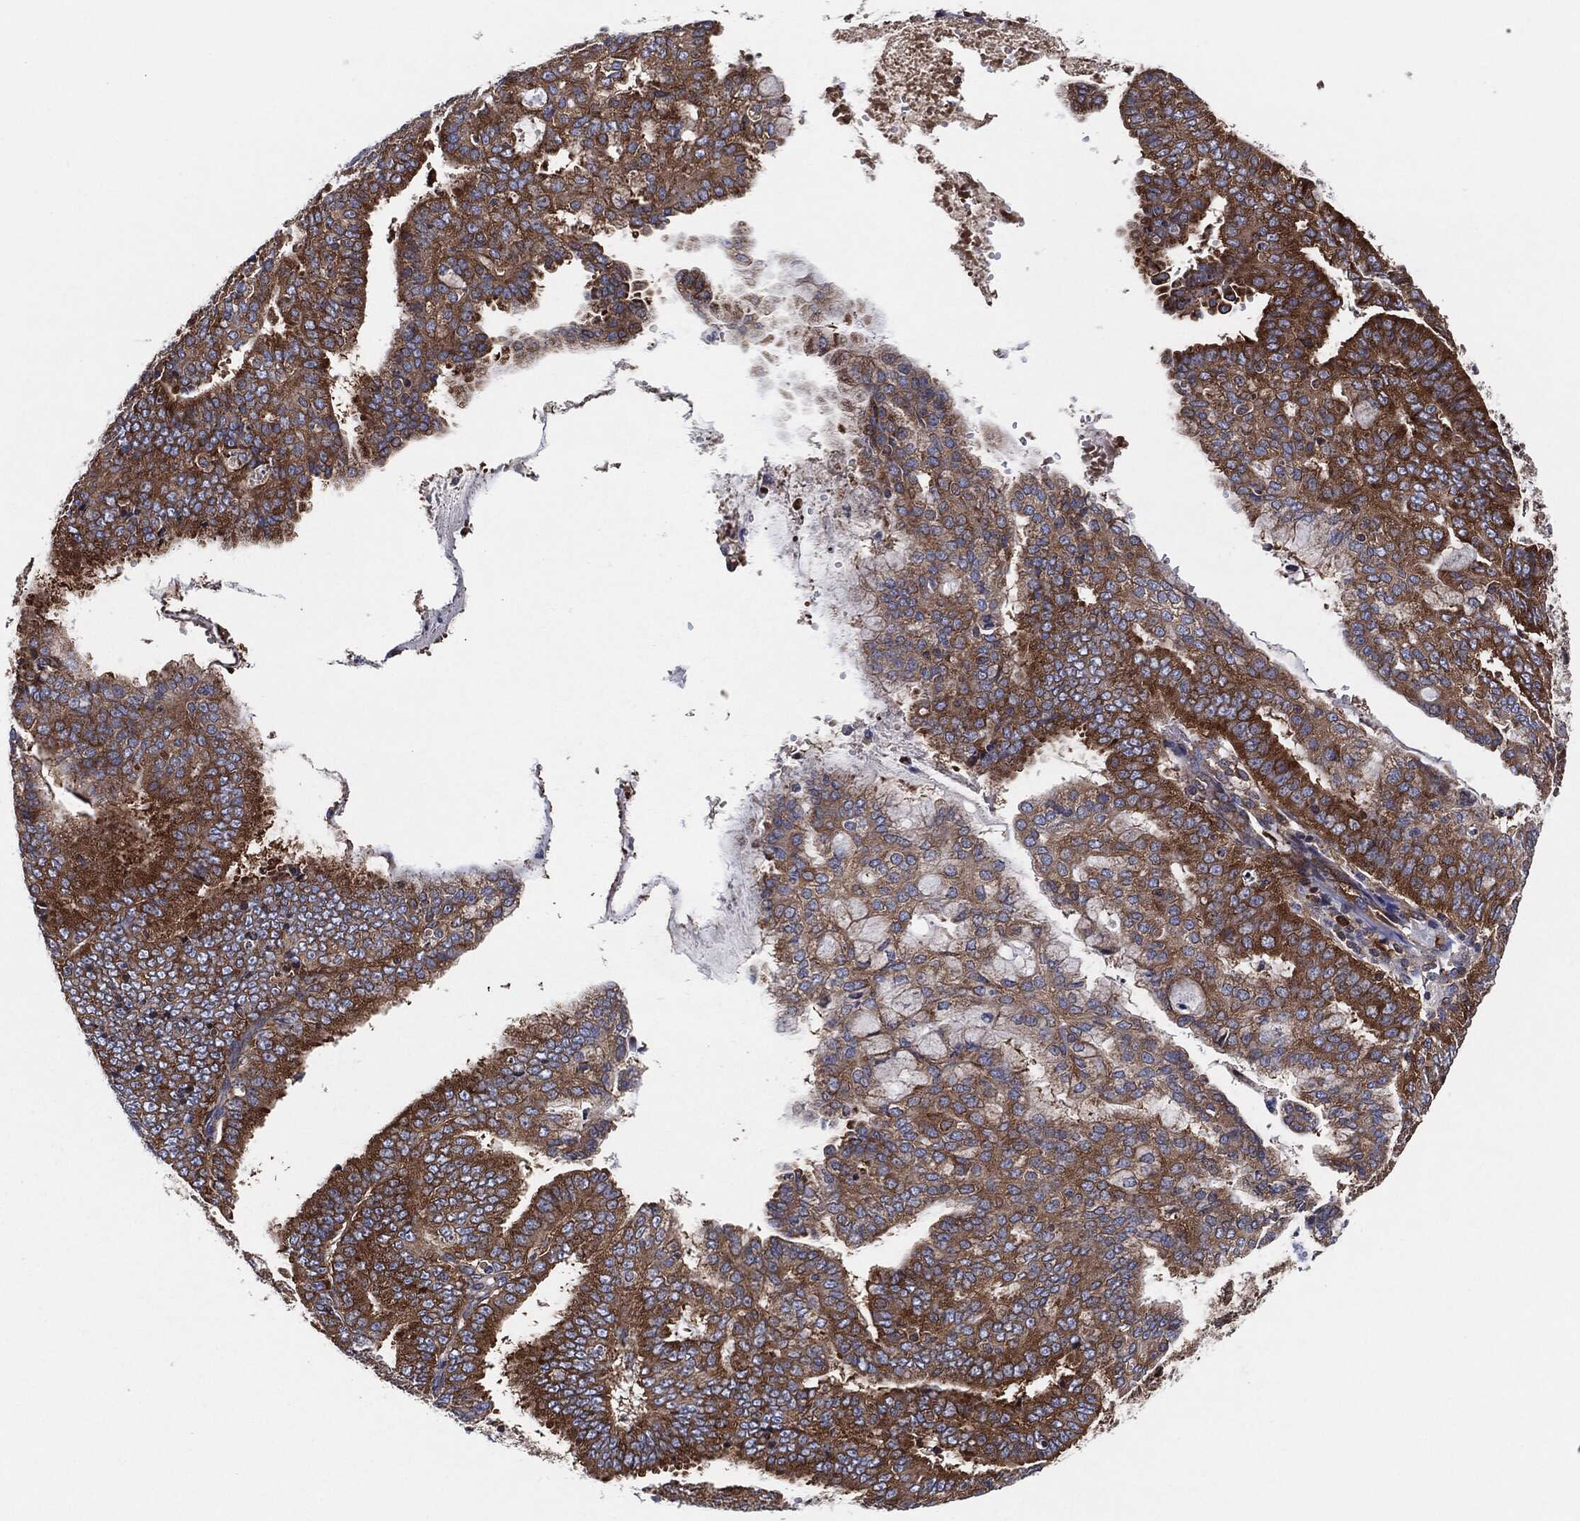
{"staining": {"intensity": "strong", "quantity": ">75%", "location": "cytoplasmic/membranous"}, "tissue": "endometrial cancer", "cell_type": "Tumor cells", "image_type": "cancer", "snomed": [{"axis": "morphology", "description": "Adenocarcinoma, NOS"}, {"axis": "topography", "description": "Endometrium"}], "caption": "Endometrial adenocarcinoma was stained to show a protein in brown. There is high levels of strong cytoplasmic/membranous expression in about >75% of tumor cells. (DAB (3,3'-diaminobenzidine) = brown stain, brightfield microscopy at high magnification).", "gene": "EIF2S2", "patient": {"sex": "female", "age": 63}}